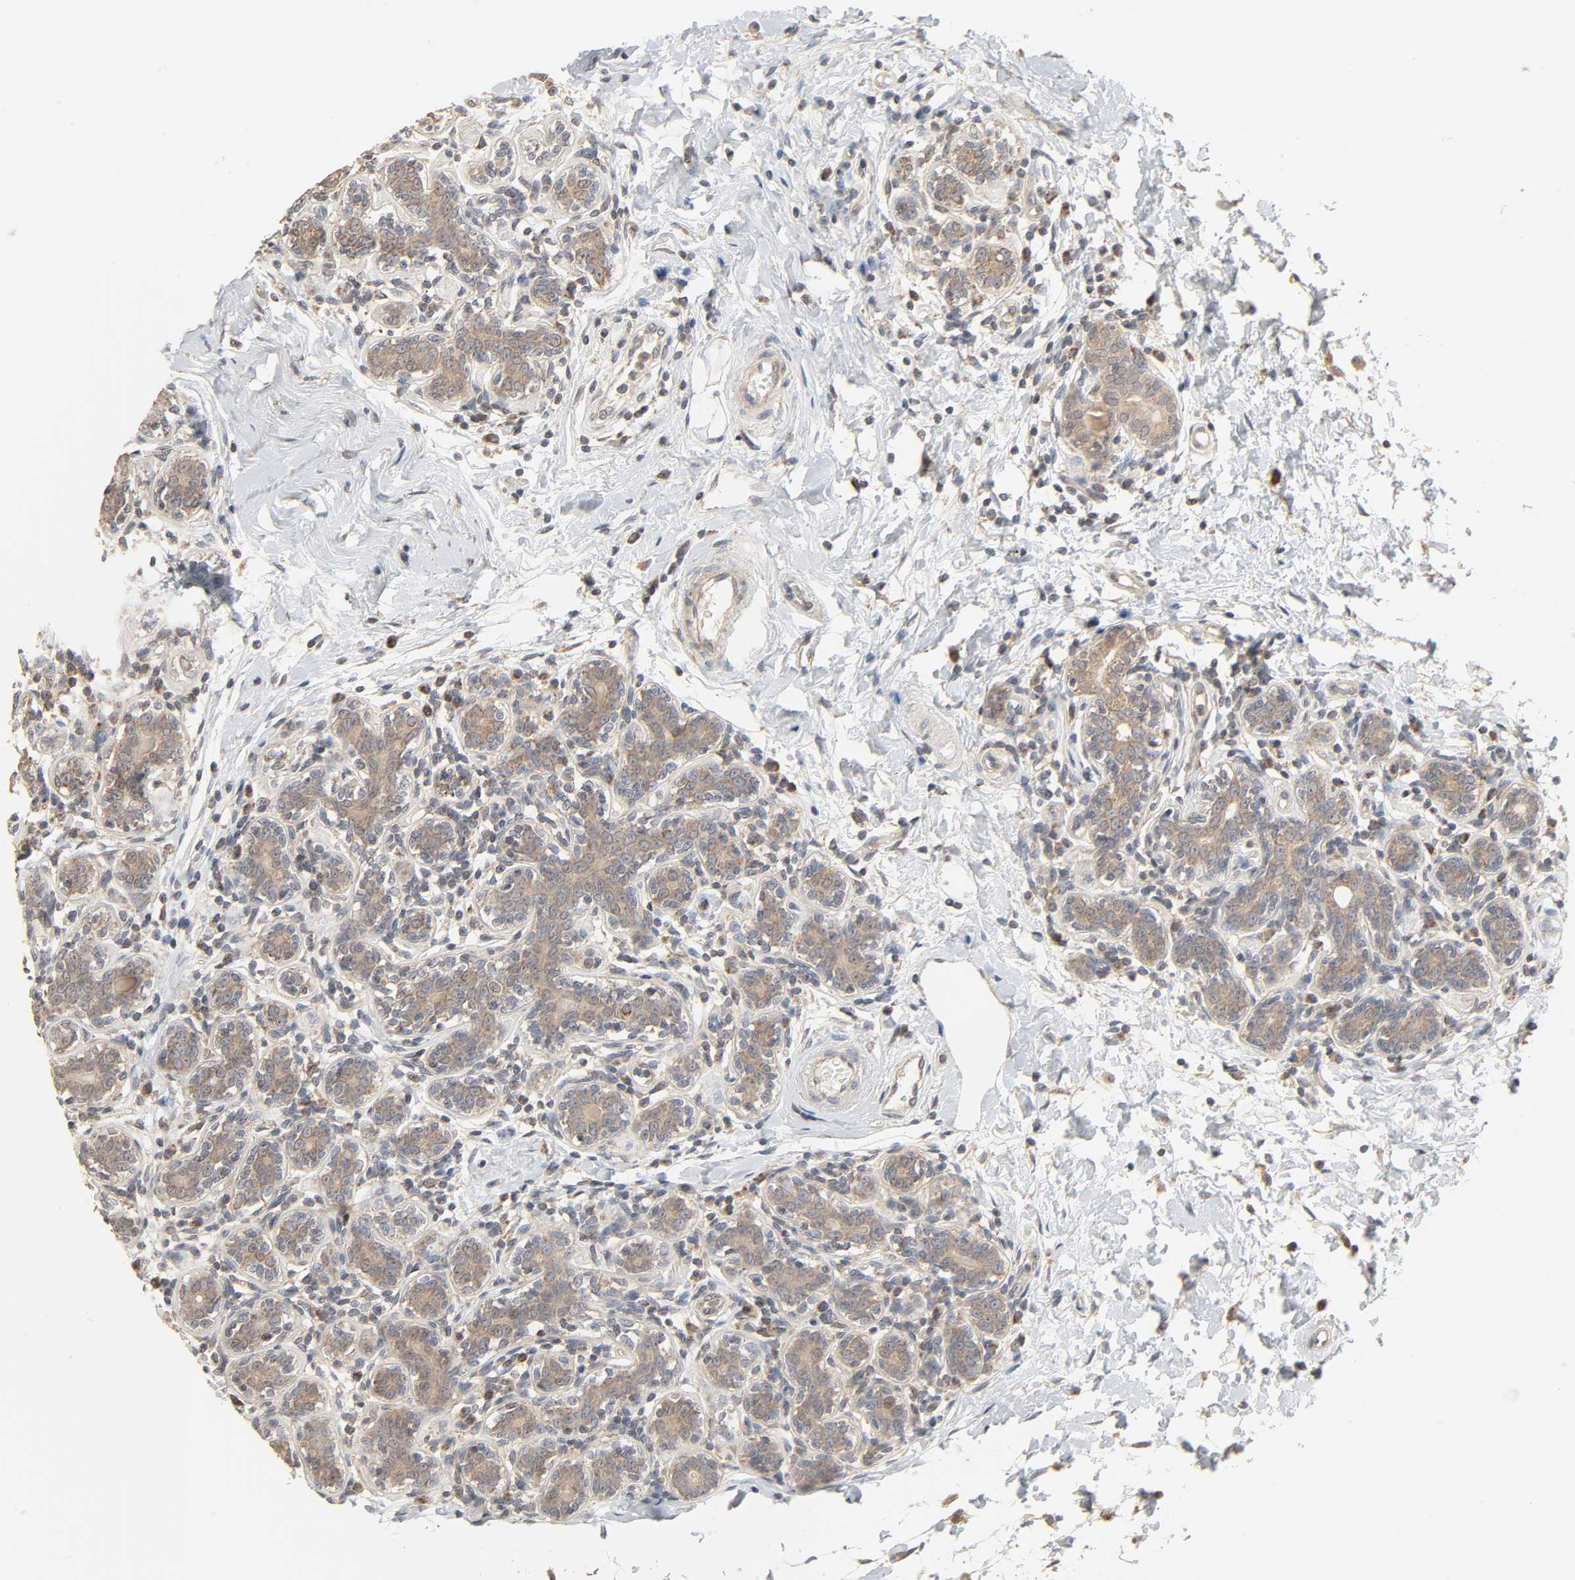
{"staining": {"intensity": "weak", "quantity": ">75%", "location": "cytoplasmic/membranous"}, "tissue": "breast cancer", "cell_type": "Tumor cells", "image_type": "cancer", "snomed": [{"axis": "morphology", "description": "Normal tissue, NOS"}, {"axis": "morphology", "description": "Lobular carcinoma"}, {"axis": "topography", "description": "Breast"}], "caption": "A photomicrograph of human breast lobular carcinoma stained for a protein exhibits weak cytoplasmic/membranous brown staining in tumor cells.", "gene": "CLEC4E", "patient": {"sex": "female", "age": 47}}